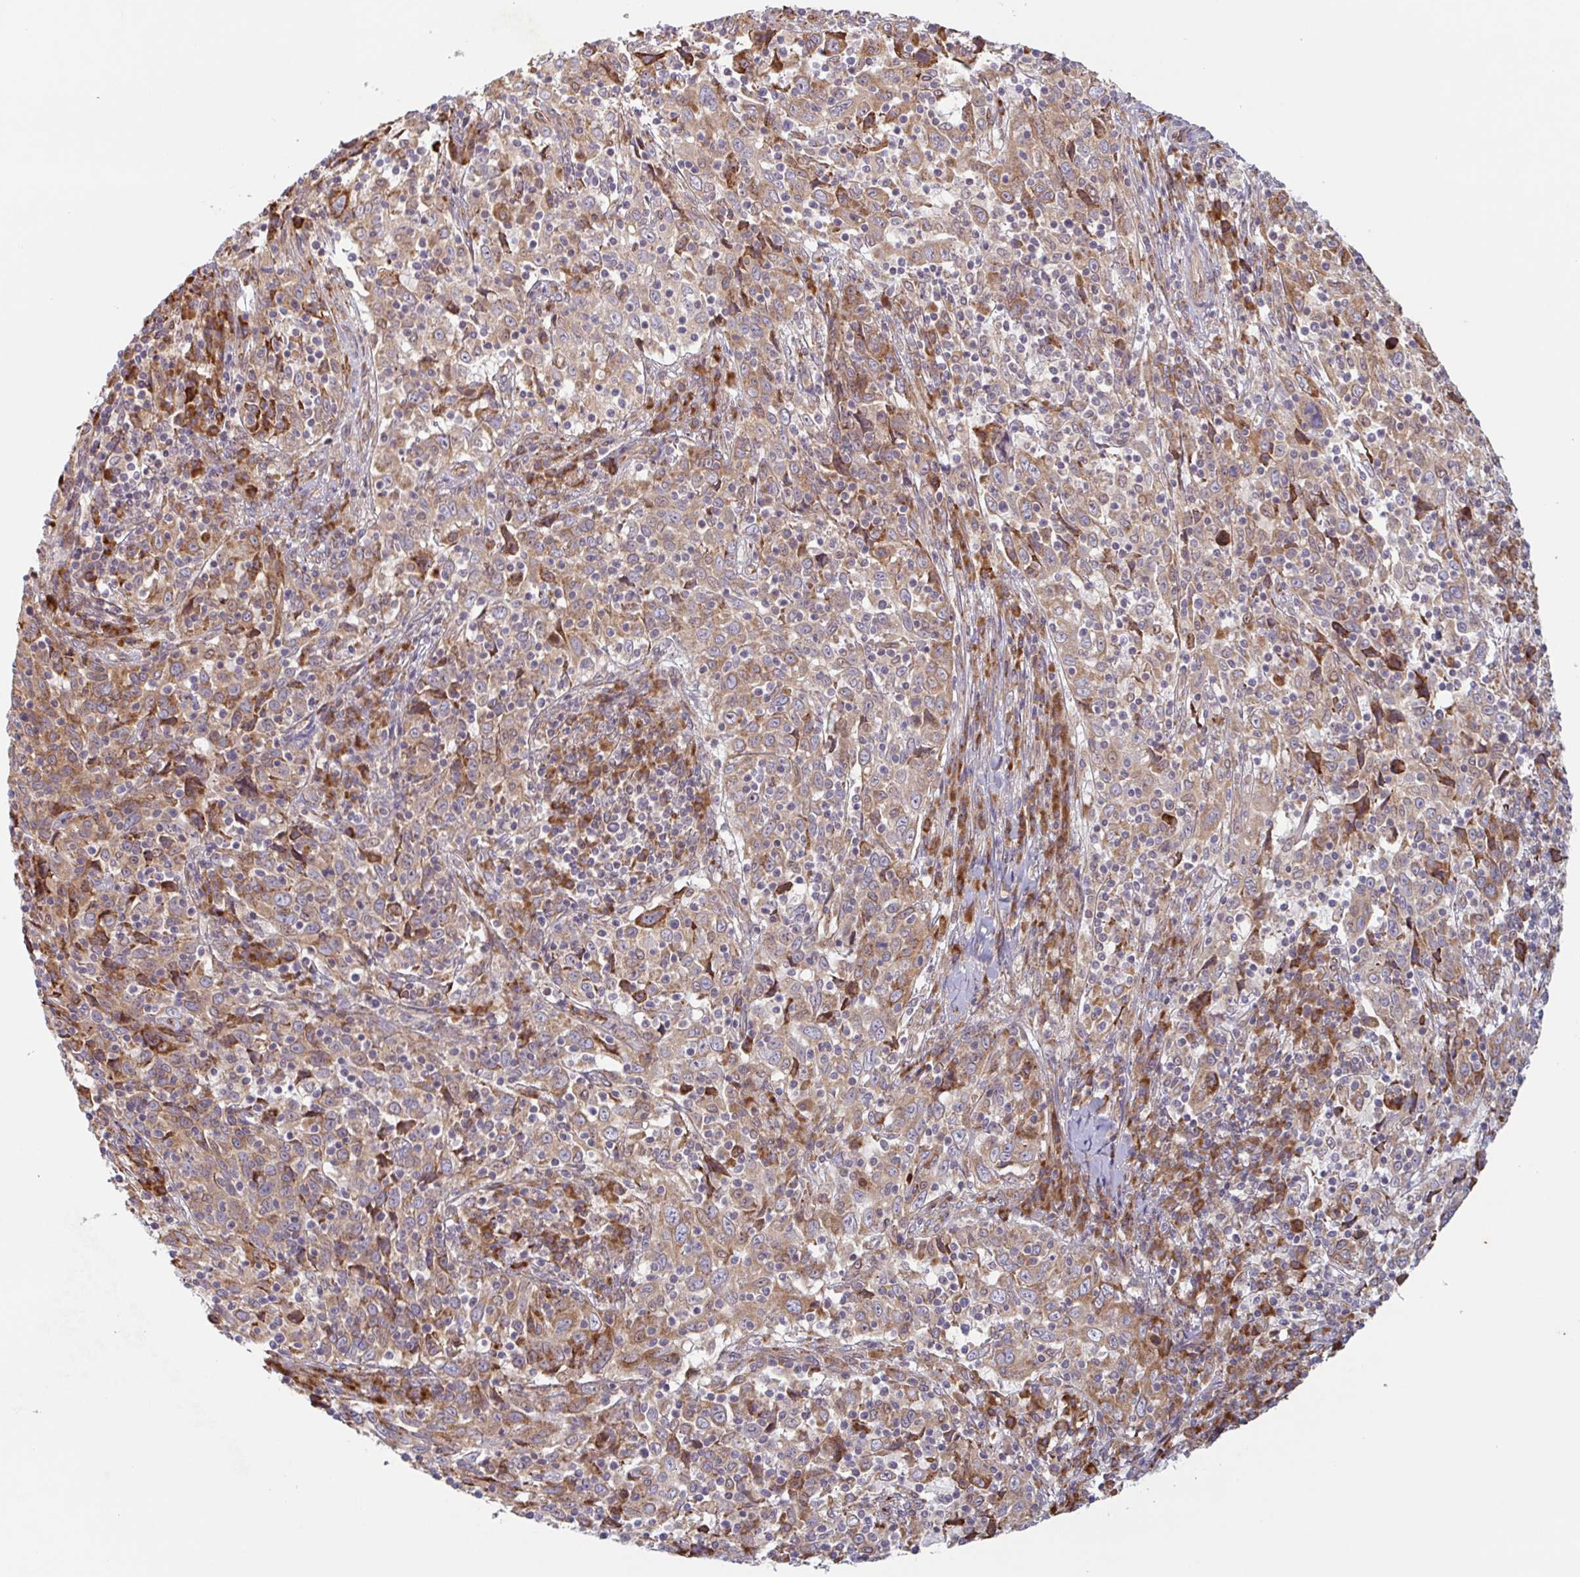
{"staining": {"intensity": "moderate", "quantity": ">75%", "location": "cytoplasmic/membranous"}, "tissue": "cervical cancer", "cell_type": "Tumor cells", "image_type": "cancer", "snomed": [{"axis": "morphology", "description": "Squamous cell carcinoma, NOS"}, {"axis": "topography", "description": "Cervix"}], "caption": "This is a histology image of immunohistochemistry (IHC) staining of cervical cancer (squamous cell carcinoma), which shows moderate expression in the cytoplasmic/membranous of tumor cells.", "gene": "RIT1", "patient": {"sex": "female", "age": 46}}